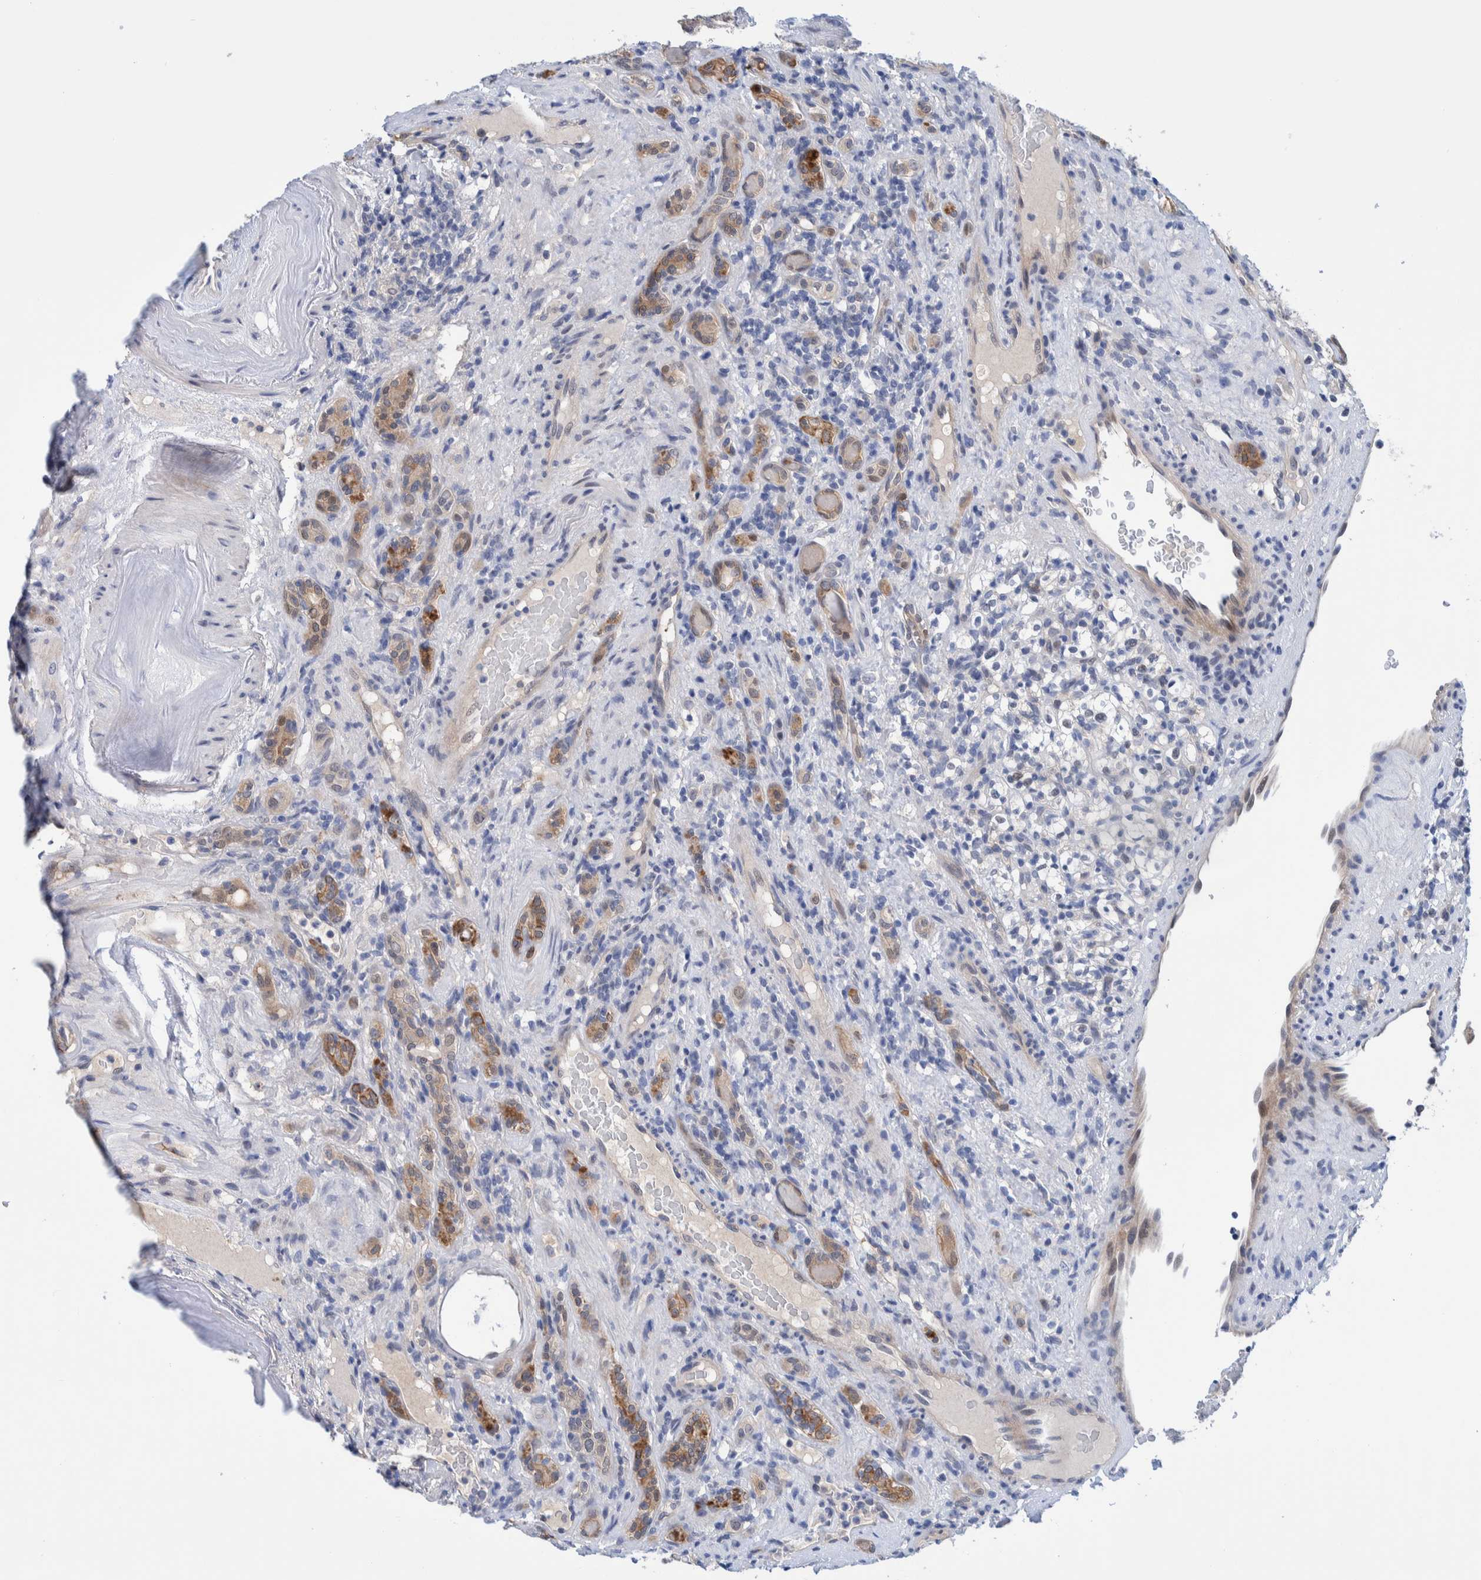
{"staining": {"intensity": "moderate", "quantity": "<25%", "location": "nuclear"}, "tissue": "renal cancer", "cell_type": "Tumor cells", "image_type": "cancer", "snomed": [{"axis": "morphology", "description": "Normal tissue, NOS"}, {"axis": "morphology", "description": "Adenocarcinoma, NOS"}, {"axis": "topography", "description": "Kidney"}], "caption": "Moderate nuclear staining for a protein is present in about <25% of tumor cells of renal cancer (adenocarcinoma) using immunohistochemistry.", "gene": "PFAS", "patient": {"sex": "female", "age": 72}}